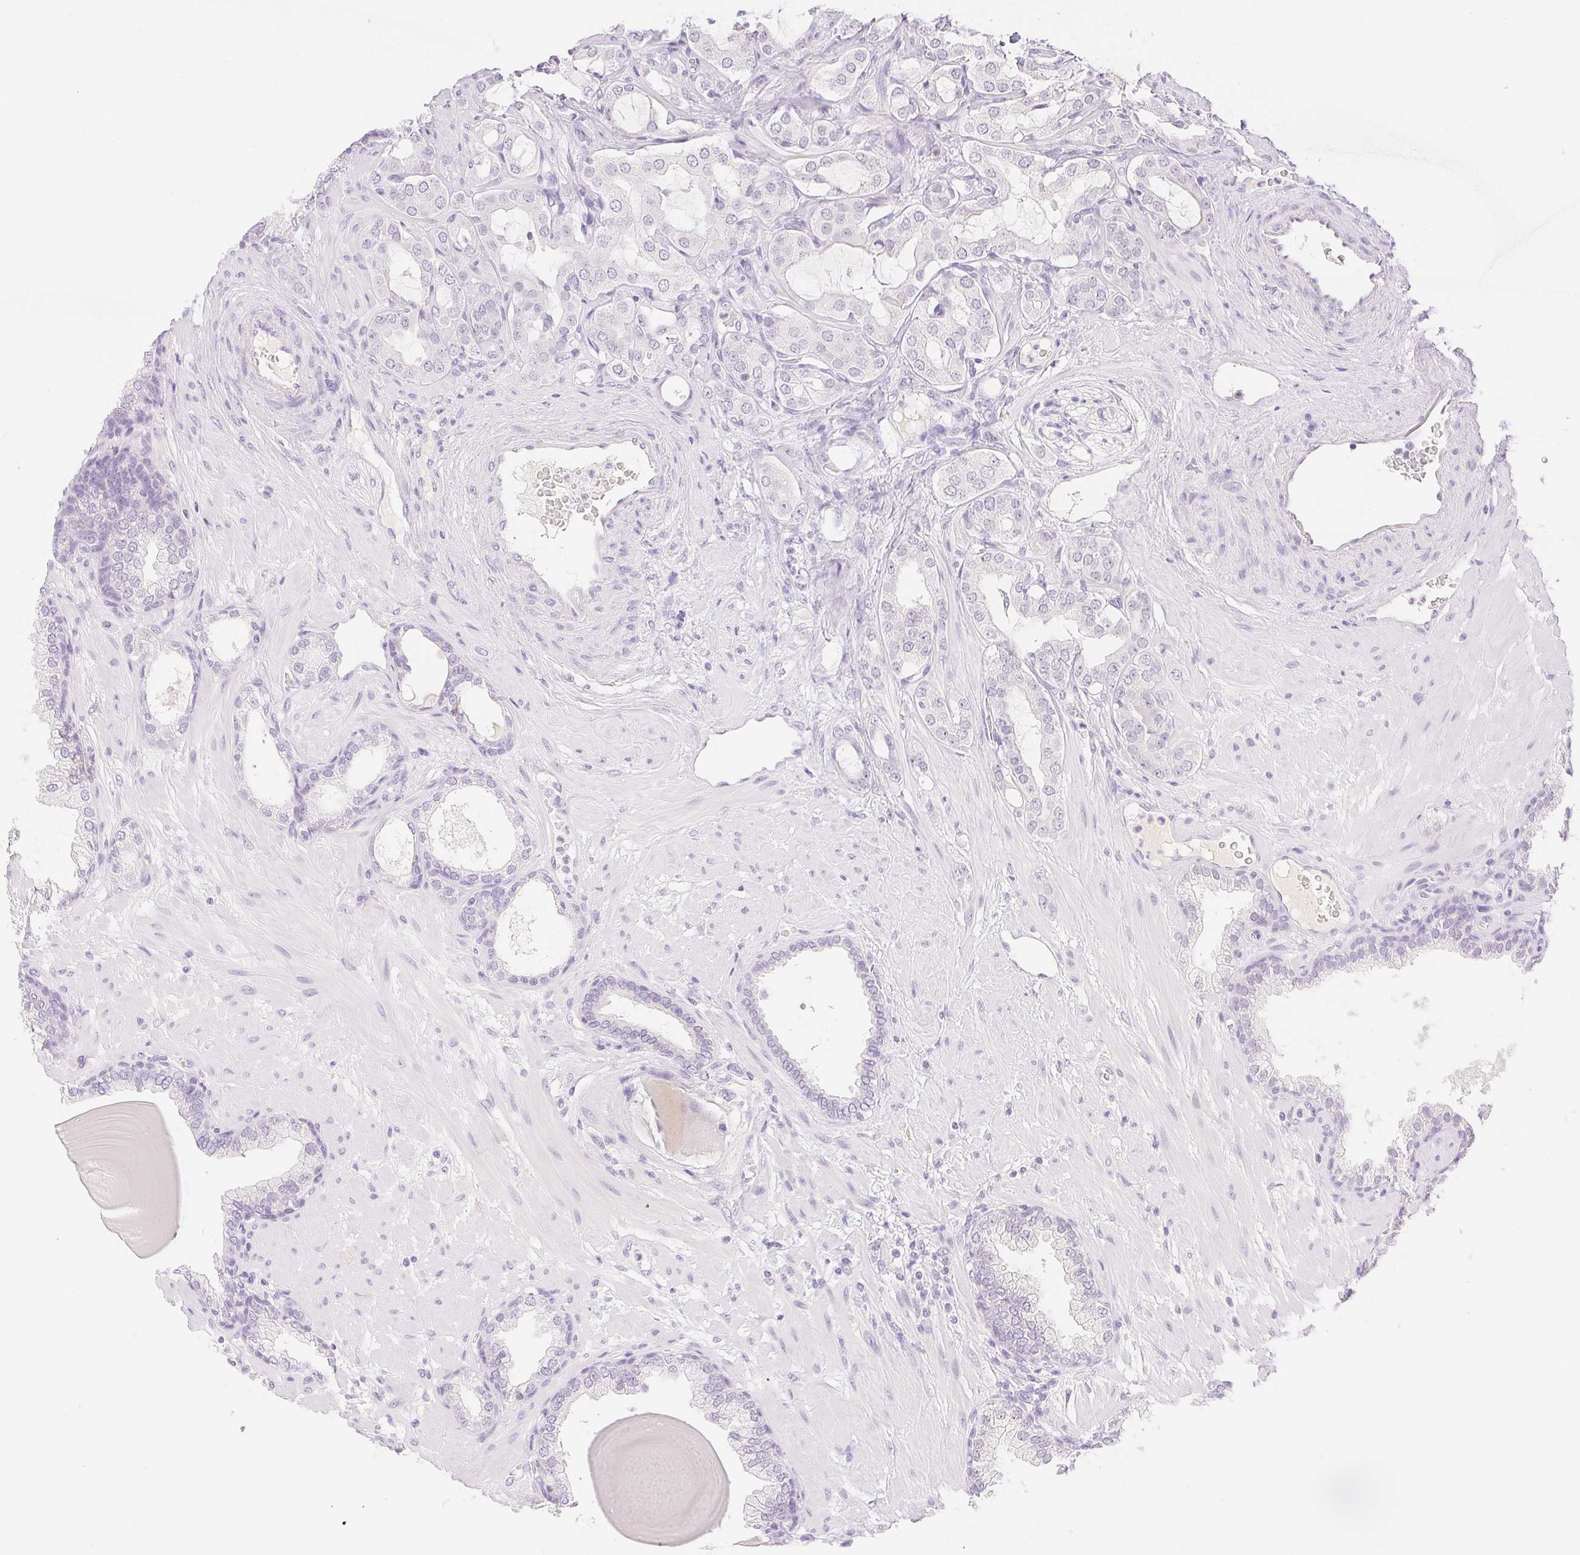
{"staining": {"intensity": "negative", "quantity": "none", "location": "none"}, "tissue": "prostate cancer", "cell_type": "Tumor cells", "image_type": "cancer", "snomed": [{"axis": "morphology", "description": "Adenocarcinoma, Low grade"}, {"axis": "topography", "description": "Prostate"}], "caption": "Immunohistochemical staining of prostate cancer (low-grade adenocarcinoma) reveals no significant positivity in tumor cells.", "gene": "SPACA4", "patient": {"sex": "male", "age": 57}}